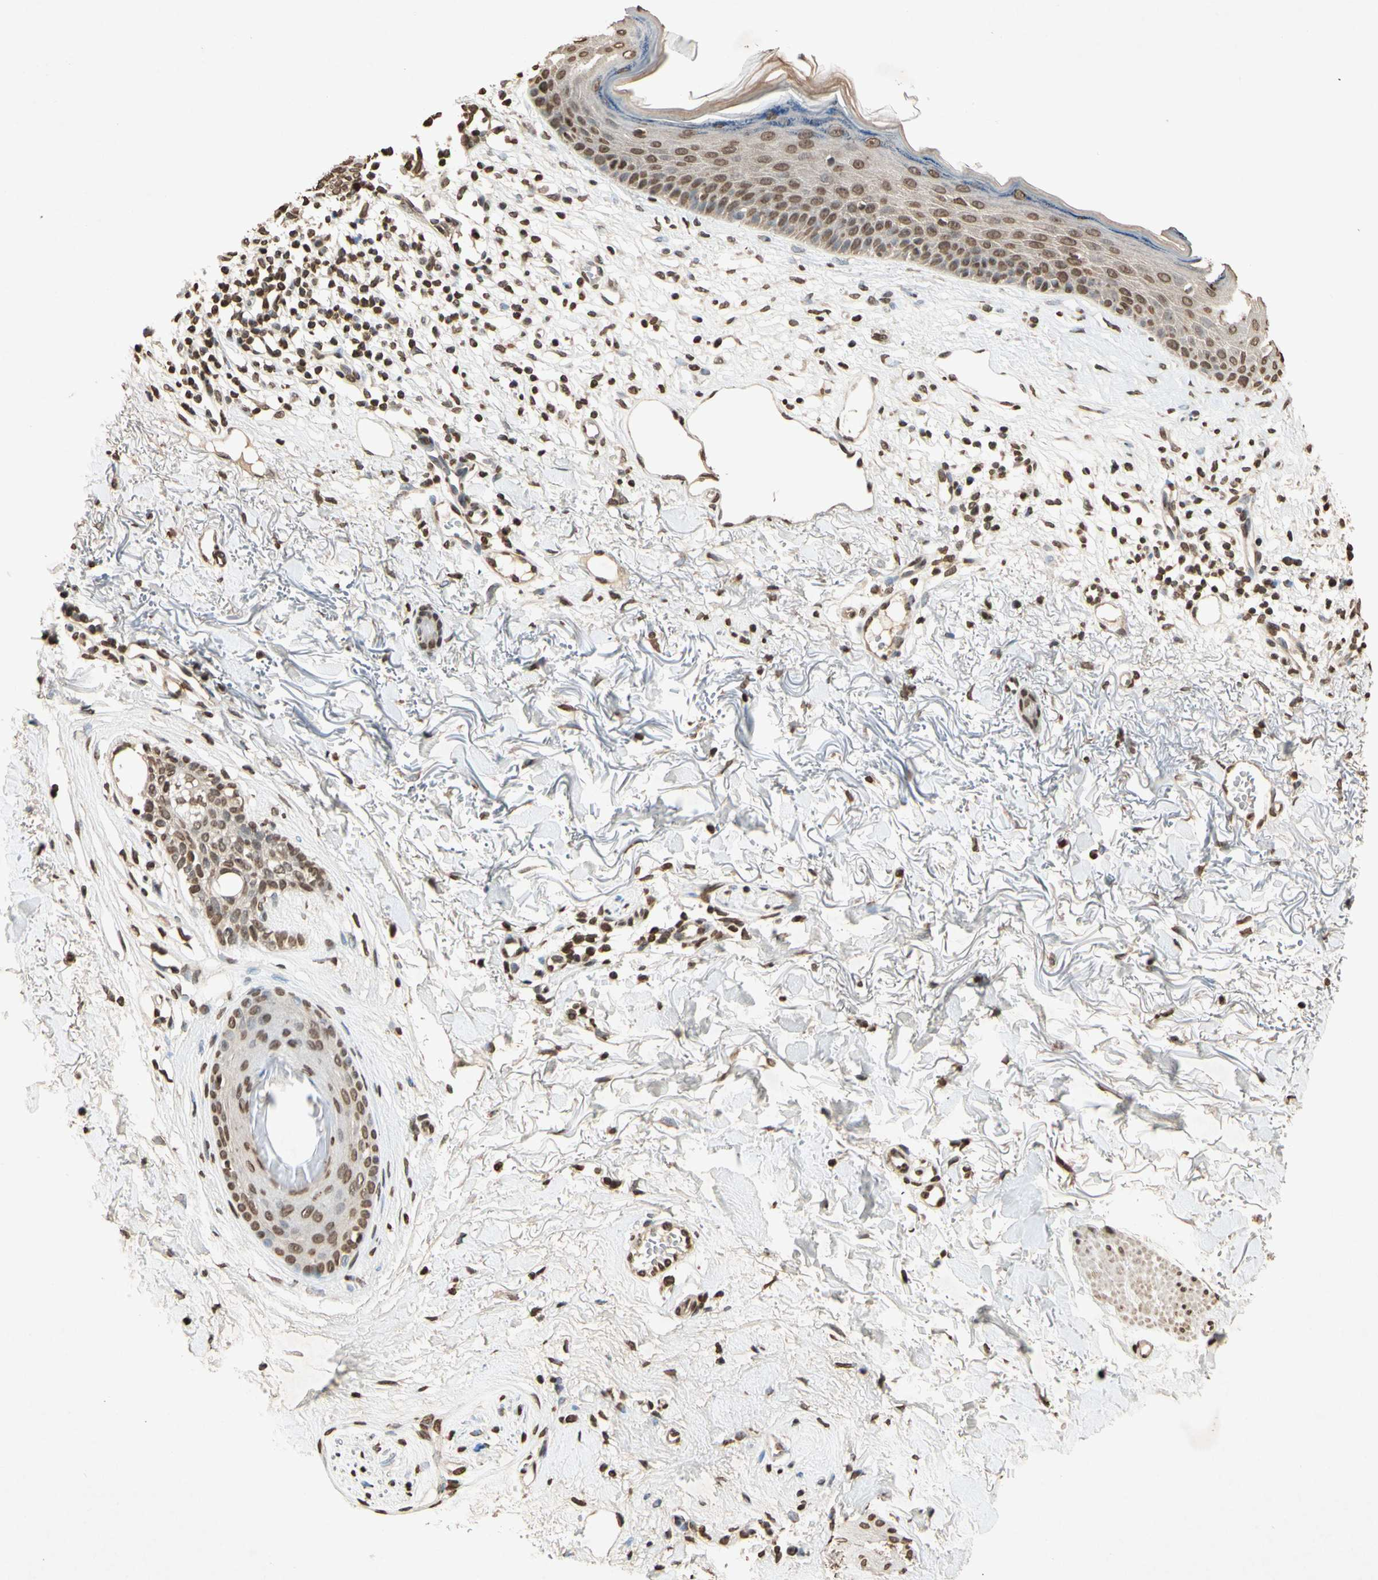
{"staining": {"intensity": "moderate", "quantity": "25%-75%", "location": "nuclear"}, "tissue": "skin cancer", "cell_type": "Tumor cells", "image_type": "cancer", "snomed": [{"axis": "morphology", "description": "Basal cell carcinoma"}, {"axis": "topography", "description": "Skin"}], "caption": "DAB immunohistochemical staining of human skin cancer displays moderate nuclear protein expression in about 25%-75% of tumor cells.", "gene": "TOP1", "patient": {"sex": "female", "age": 70}}